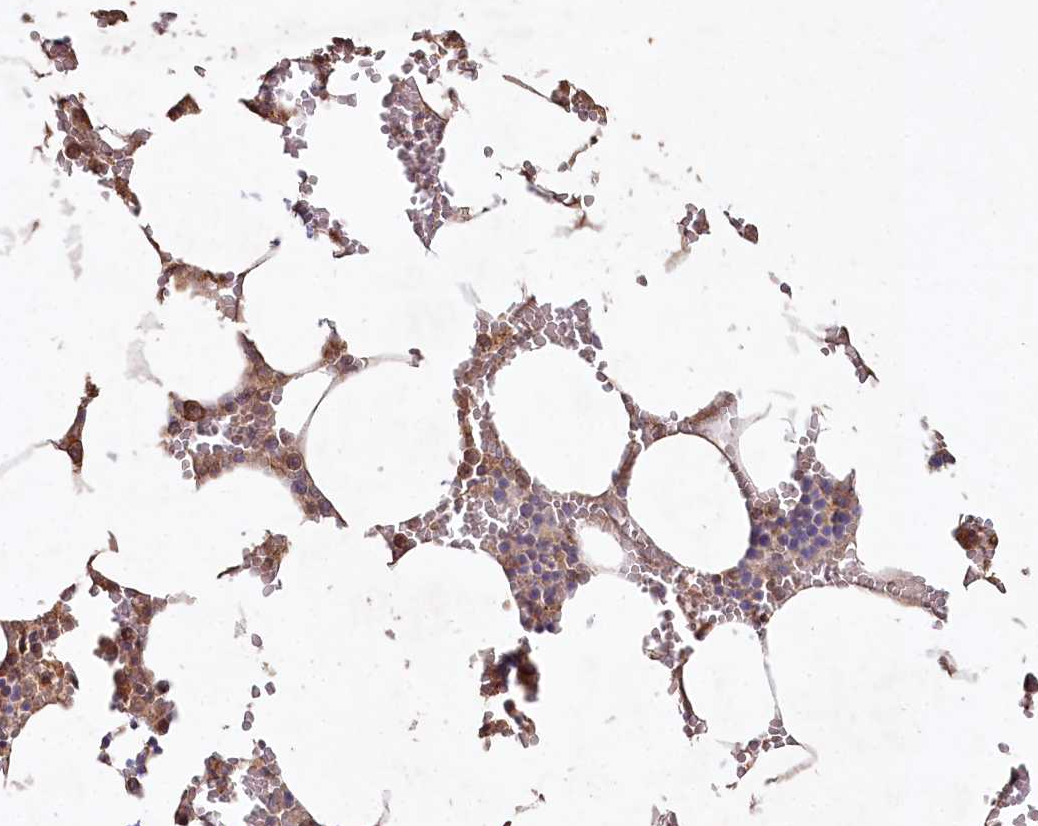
{"staining": {"intensity": "moderate", "quantity": "<25%", "location": "cytoplasmic/membranous"}, "tissue": "bone marrow", "cell_type": "Hematopoietic cells", "image_type": "normal", "snomed": [{"axis": "morphology", "description": "Normal tissue, NOS"}, {"axis": "topography", "description": "Bone marrow"}], "caption": "The micrograph displays a brown stain indicating the presence of a protein in the cytoplasmic/membranous of hematopoietic cells in bone marrow. (DAB (3,3'-diaminobenzidine) IHC with brightfield microscopy, high magnification).", "gene": "RBP5", "patient": {"sex": "male", "age": 70}}